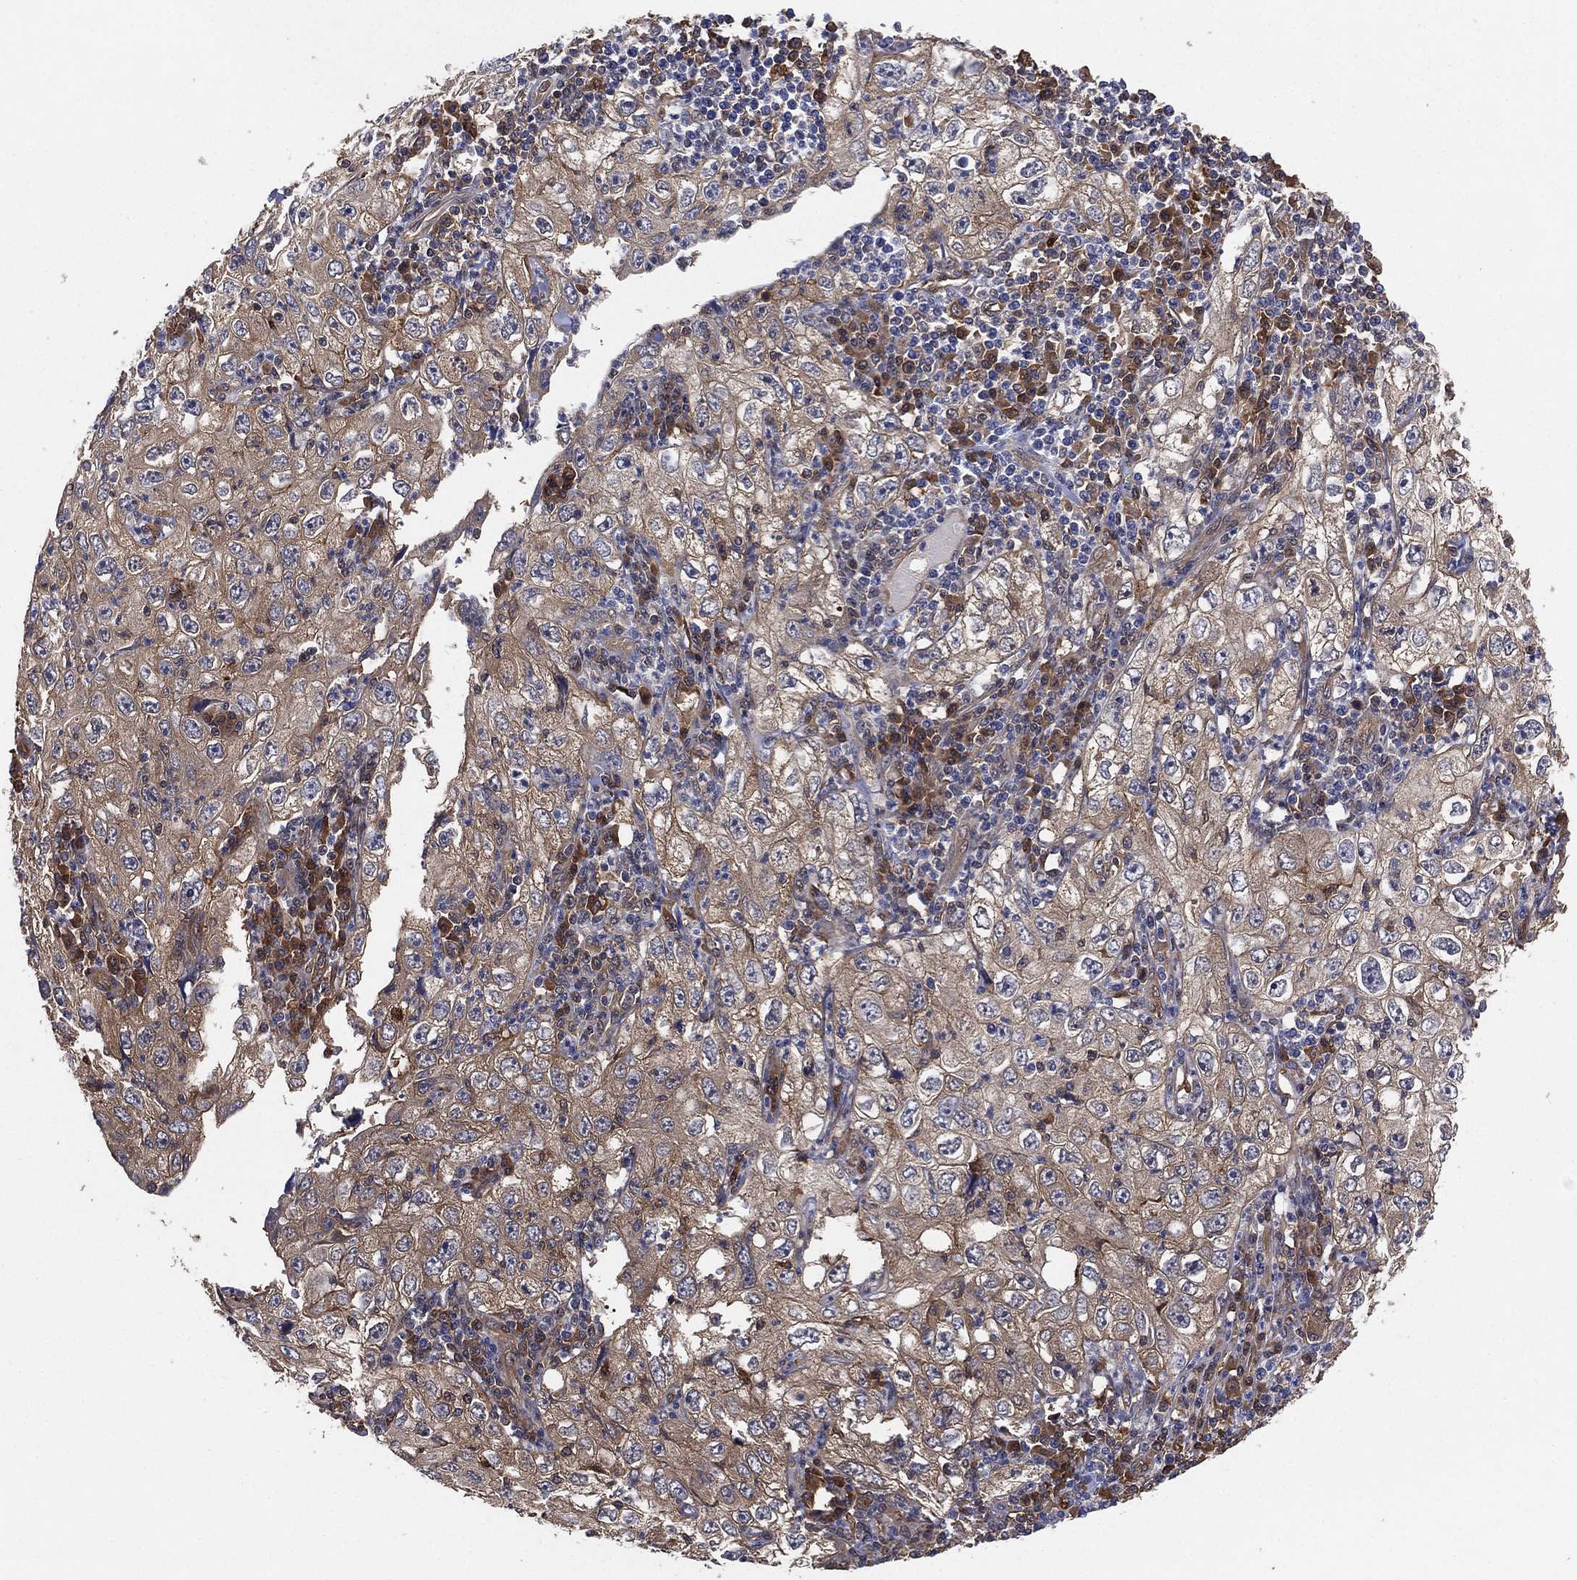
{"staining": {"intensity": "moderate", "quantity": "<25%", "location": "cytoplasmic/membranous"}, "tissue": "cervical cancer", "cell_type": "Tumor cells", "image_type": "cancer", "snomed": [{"axis": "morphology", "description": "Squamous cell carcinoma, NOS"}, {"axis": "topography", "description": "Cervix"}], "caption": "About <25% of tumor cells in human squamous cell carcinoma (cervical) show moderate cytoplasmic/membranous protein staining as visualized by brown immunohistochemical staining.", "gene": "PSMG4", "patient": {"sex": "female", "age": 24}}